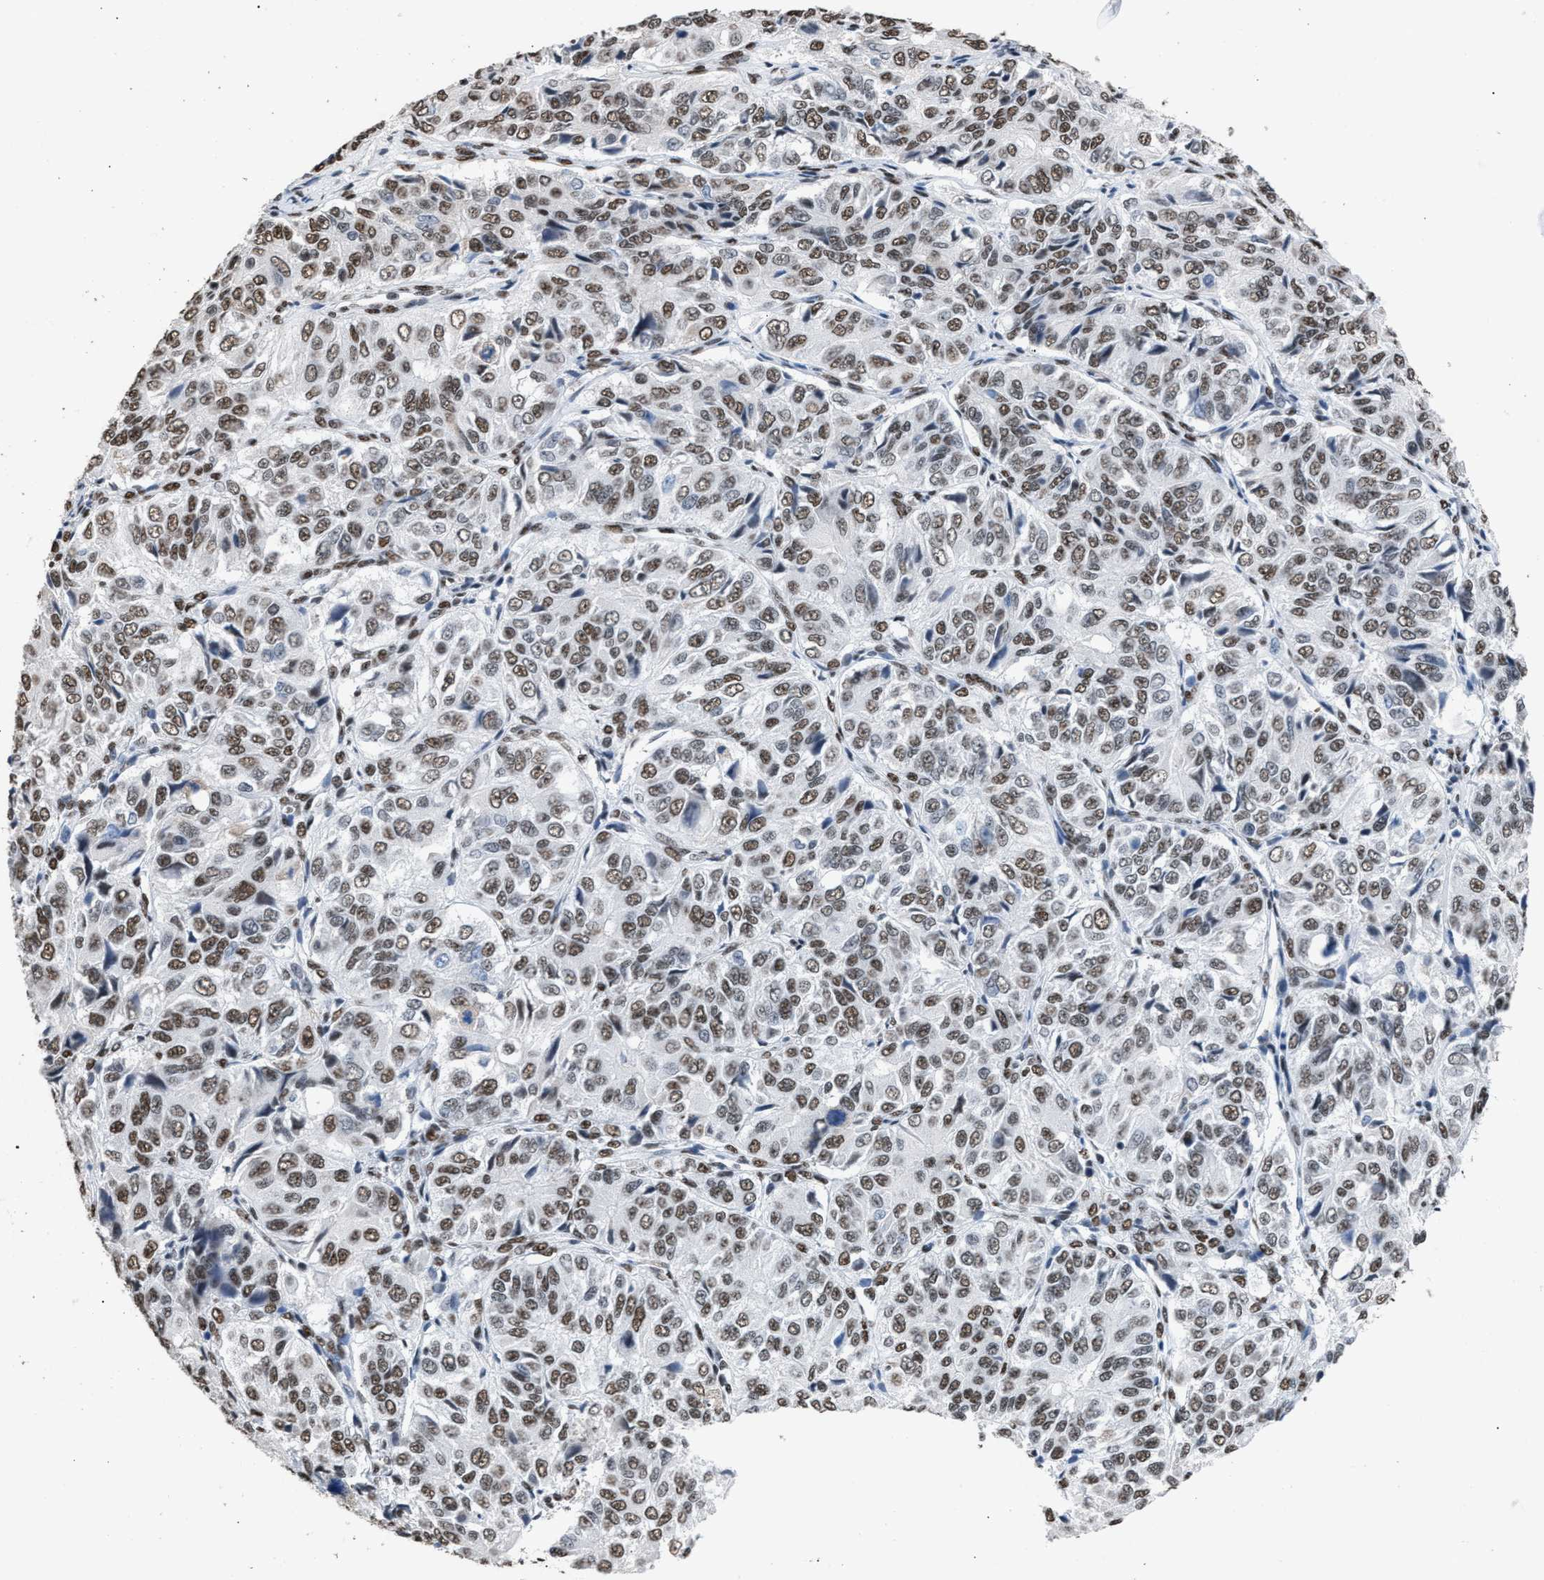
{"staining": {"intensity": "moderate", "quantity": ">75%", "location": "nuclear"}, "tissue": "ovarian cancer", "cell_type": "Tumor cells", "image_type": "cancer", "snomed": [{"axis": "morphology", "description": "Carcinoma, endometroid"}, {"axis": "topography", "description": "Ovary"}], "caption": "A high-resolution micrograph shows immunohistochemistry staining of ovarian cancer, which shows moderate nuclear staining in about >75% of tumor cells. (DAB IHC, brown staining for protein, blue staining for nuclei).", "gene": "CCAR2", "patient": {"sex": "female", "age": 51}}